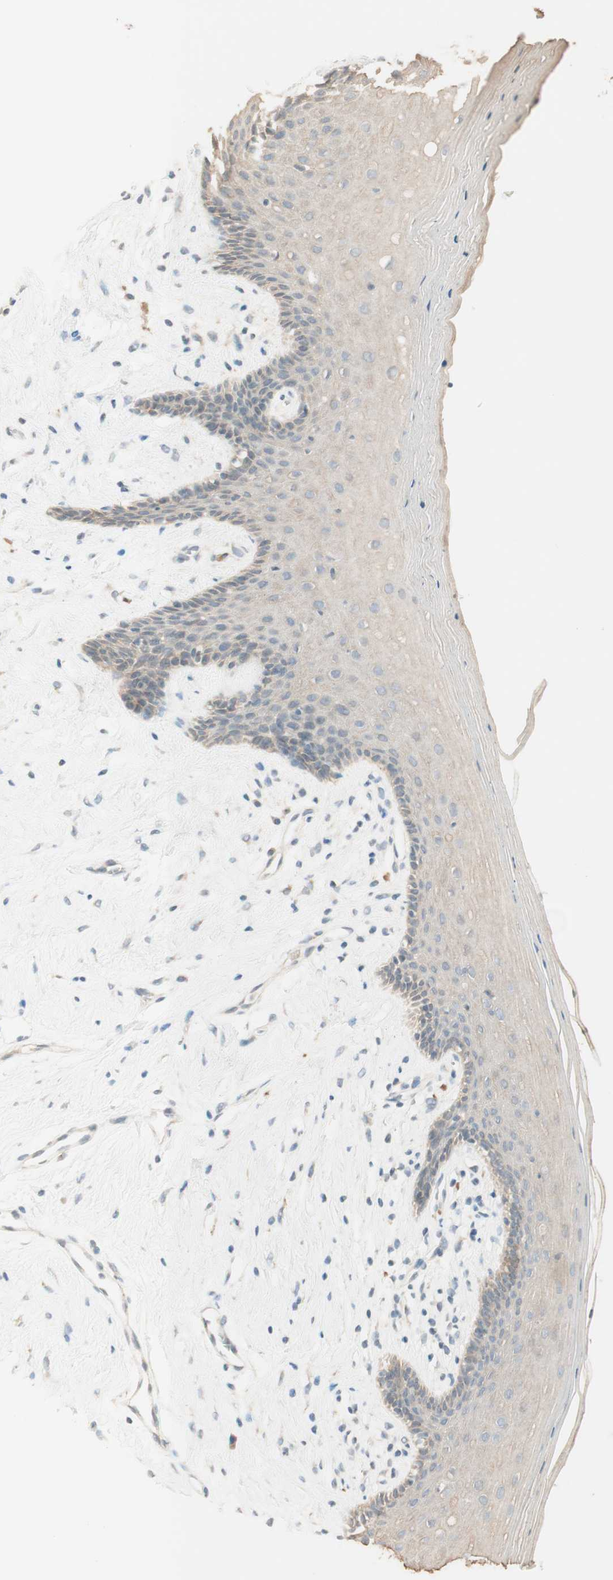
{"staining": {"intensity": "negative", "quantity": "none", "location": "none"}, "tissue": "vagina", "cell_type": "Squamous epithelial cells", "image_type": "normal", "snomed": [{"axis": "morphology", "description": "Normal tissue, NOS"}, {"axis": "topography", "description": "Vagina"}], "caption": "The immunohistochemistry micrograph has no significant staining in squamous epithelial cells of vagina. Nuclei are stained in blue.", "gene": "CLCN2", "patient": {"sex": "female", "age": 44}}